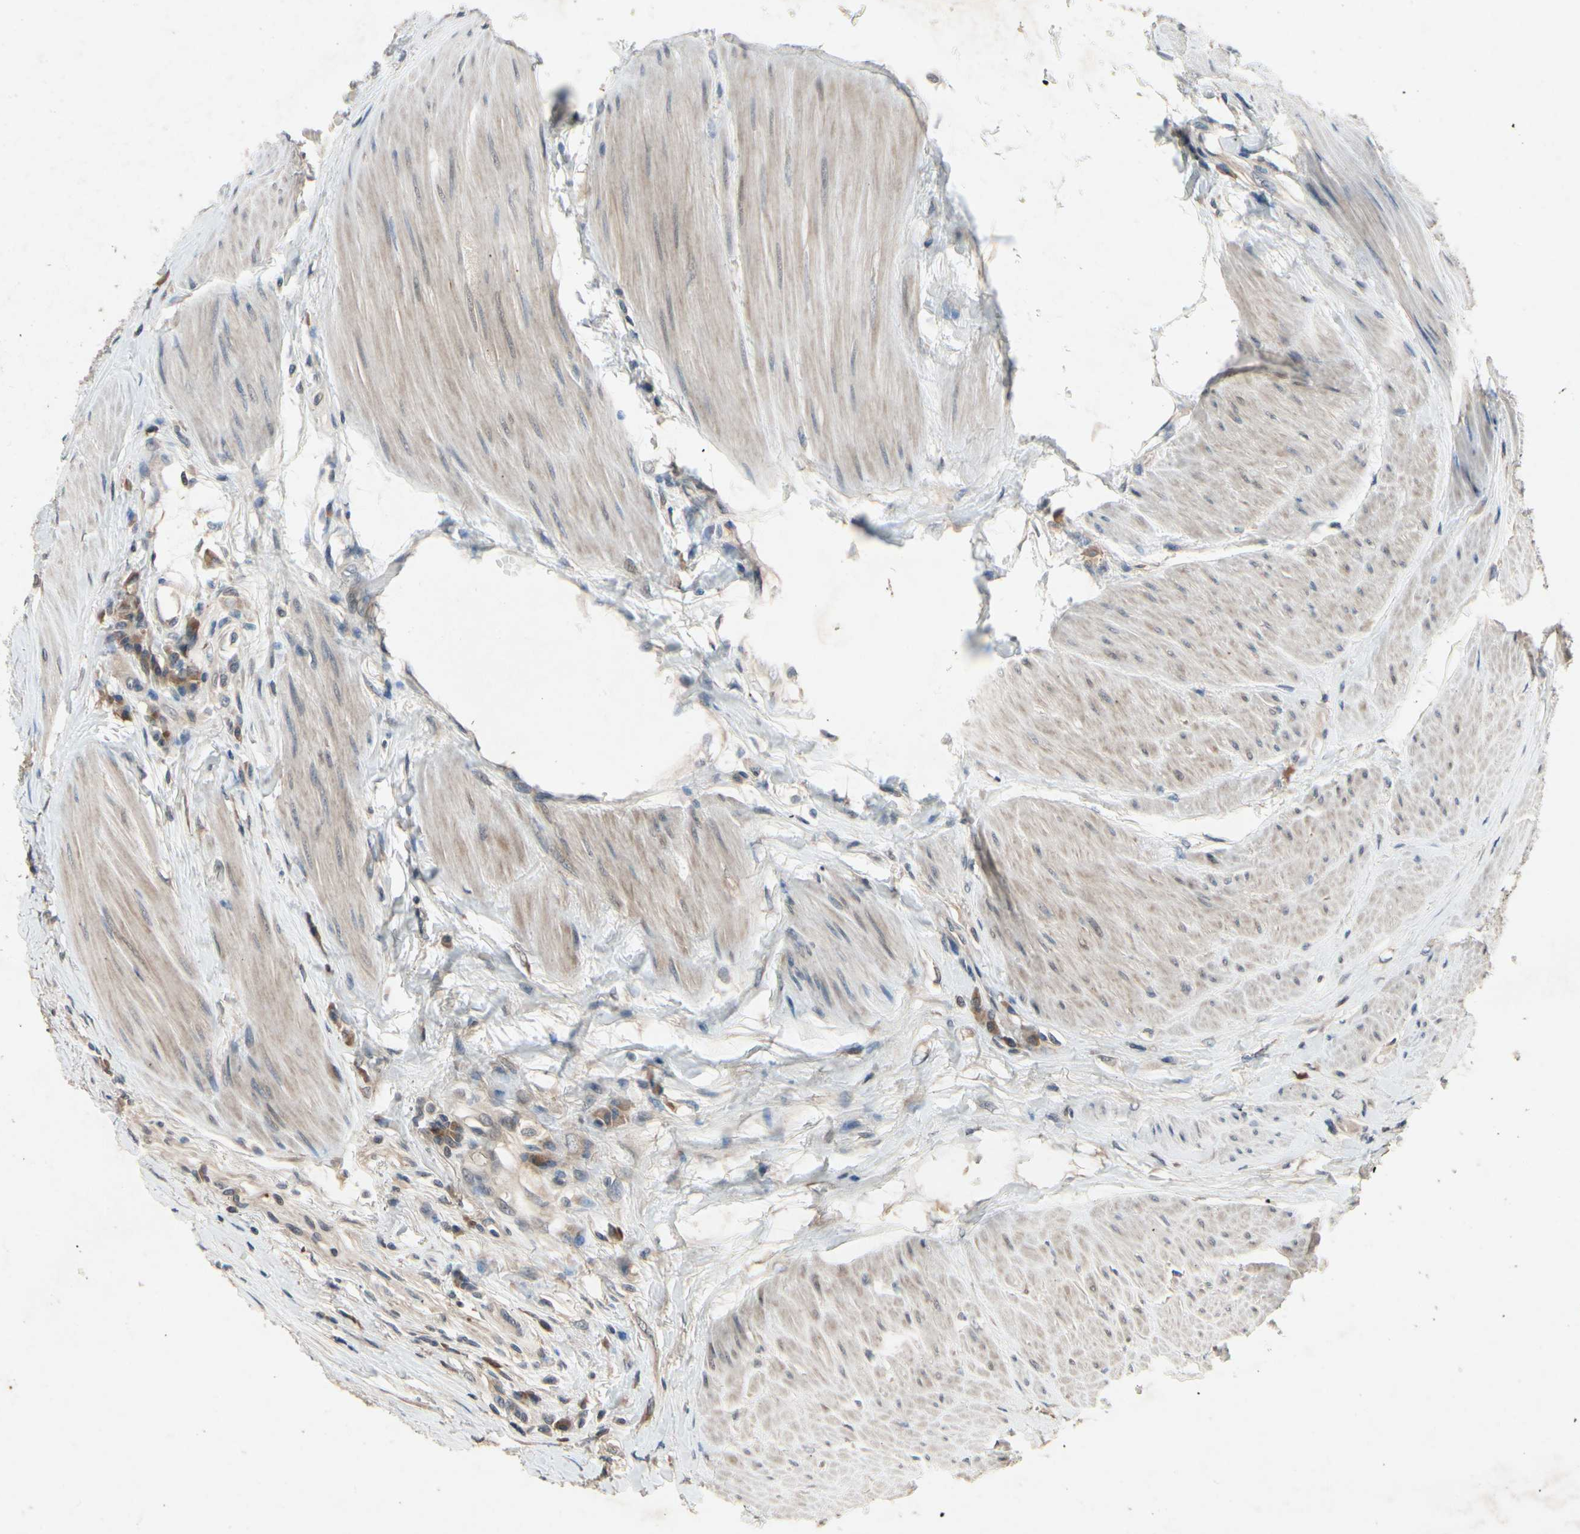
{"staining": {"intensity": "negative", "quantity": "none", "location": "none"}, "tissue": "colorectal cancer", "cell_type": "Tumor cells", "image_type": "cancer", "snomed": [{"axis": "morphology", "description": "Adenocarcinoma, NOS"}, {"axis": "topography", "description": "Rectum"}], "caption": "Tumor cells are negative for brown protein staining in colorectal adenocarcinoma. The staining is performed using DAB brown chromogen with nuclei counter-stained in using hematoxylin.", "gene": "DPY19L3", "patient": {"sex": "male", "age": 63}}